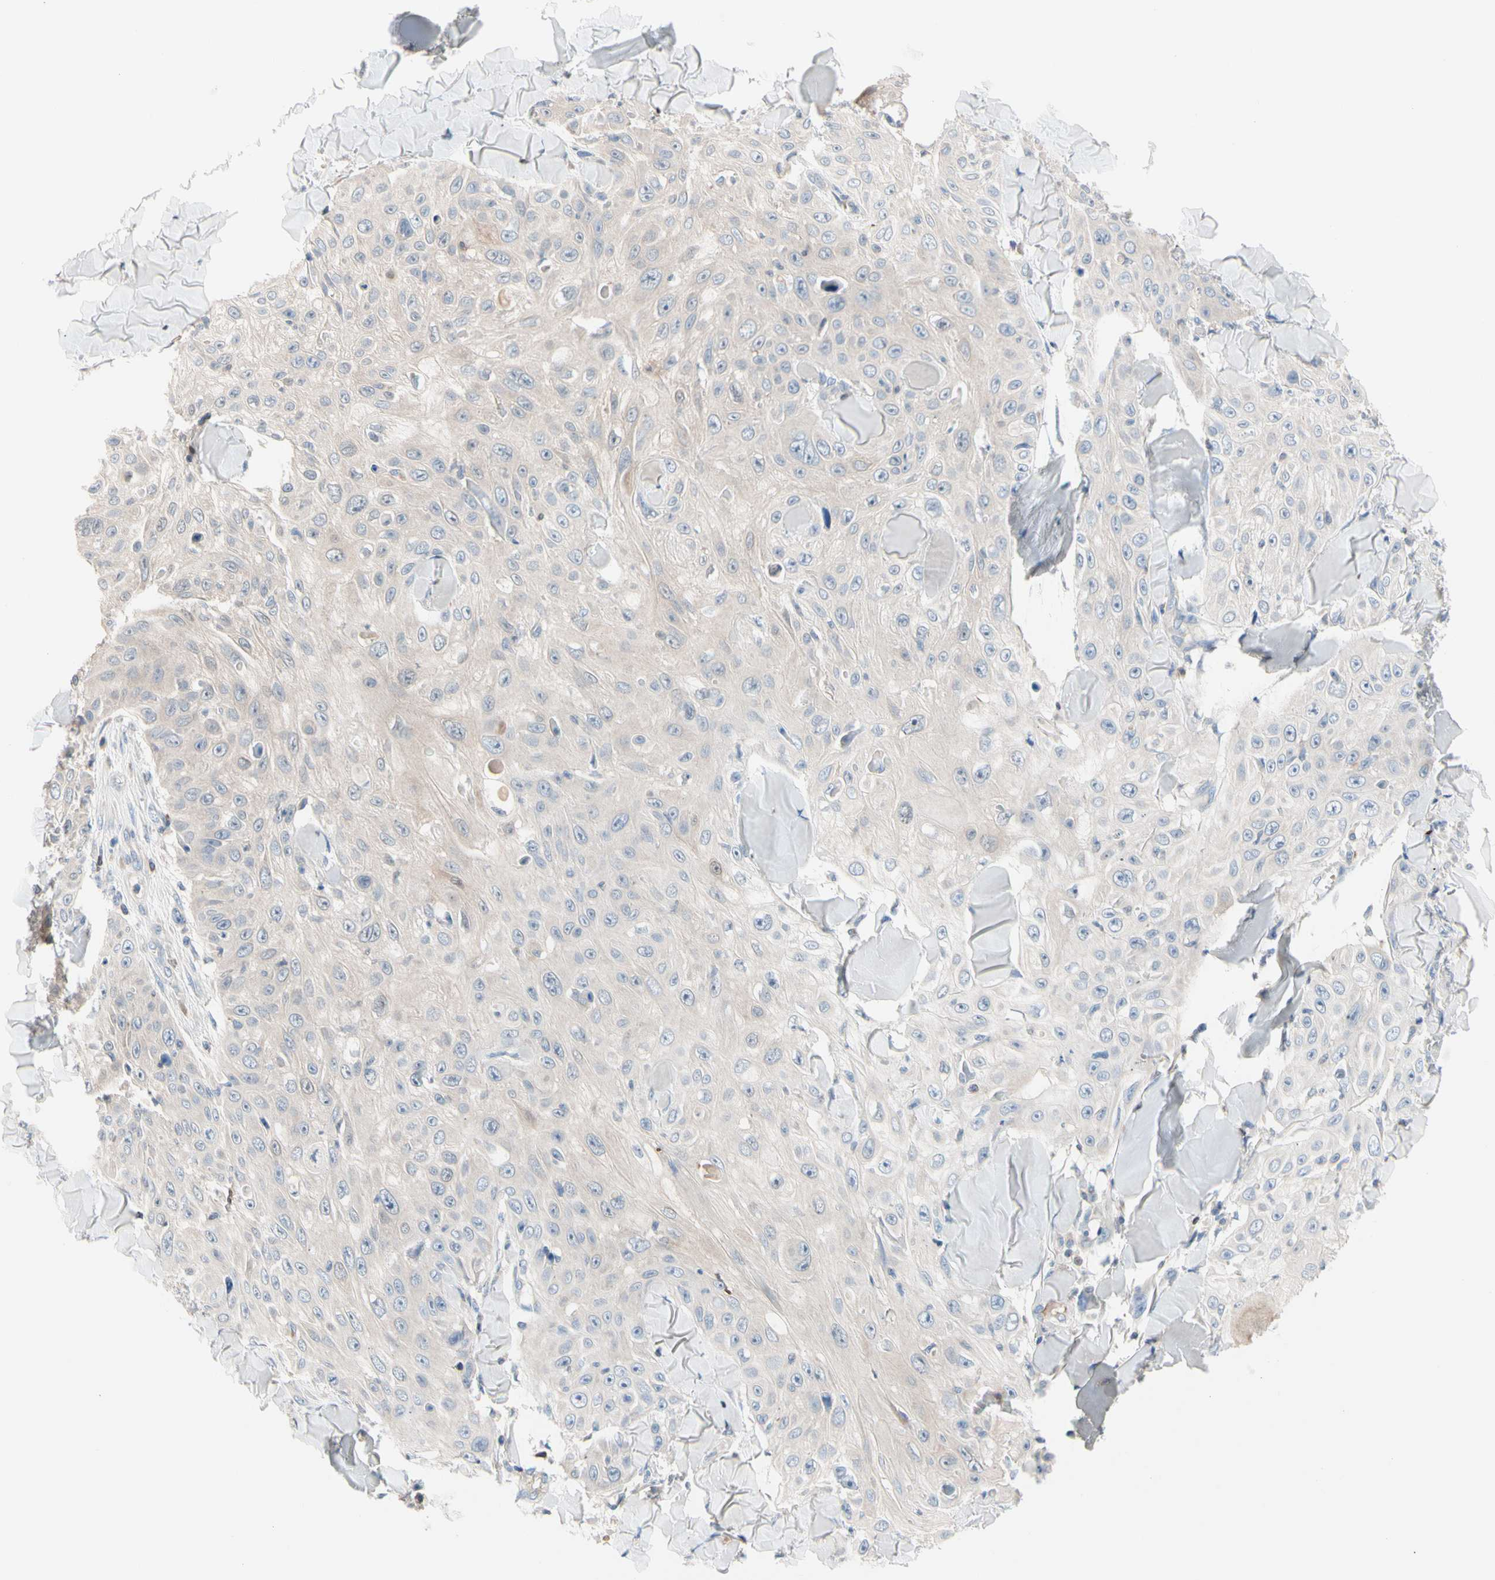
{"staining": {"intensity": "negative", "quantity": "none", "location": "none"}, "tissue": "skin cancer", "cell_type": "Tumor cells", "image_type": "cancer", "snomed": [{"axis": "morphology", "description": "Squamous cell carcinoma, NOS"}, {"axis": "topography", "description": "Skin"}], "caption": "This is an immunohistochemistry histopathology image of squamous cell carcinoma (skin). There is no staining in tumor cells.", "gene": "MAP3K3", "patient": {"sex": "male", "age": 86}}